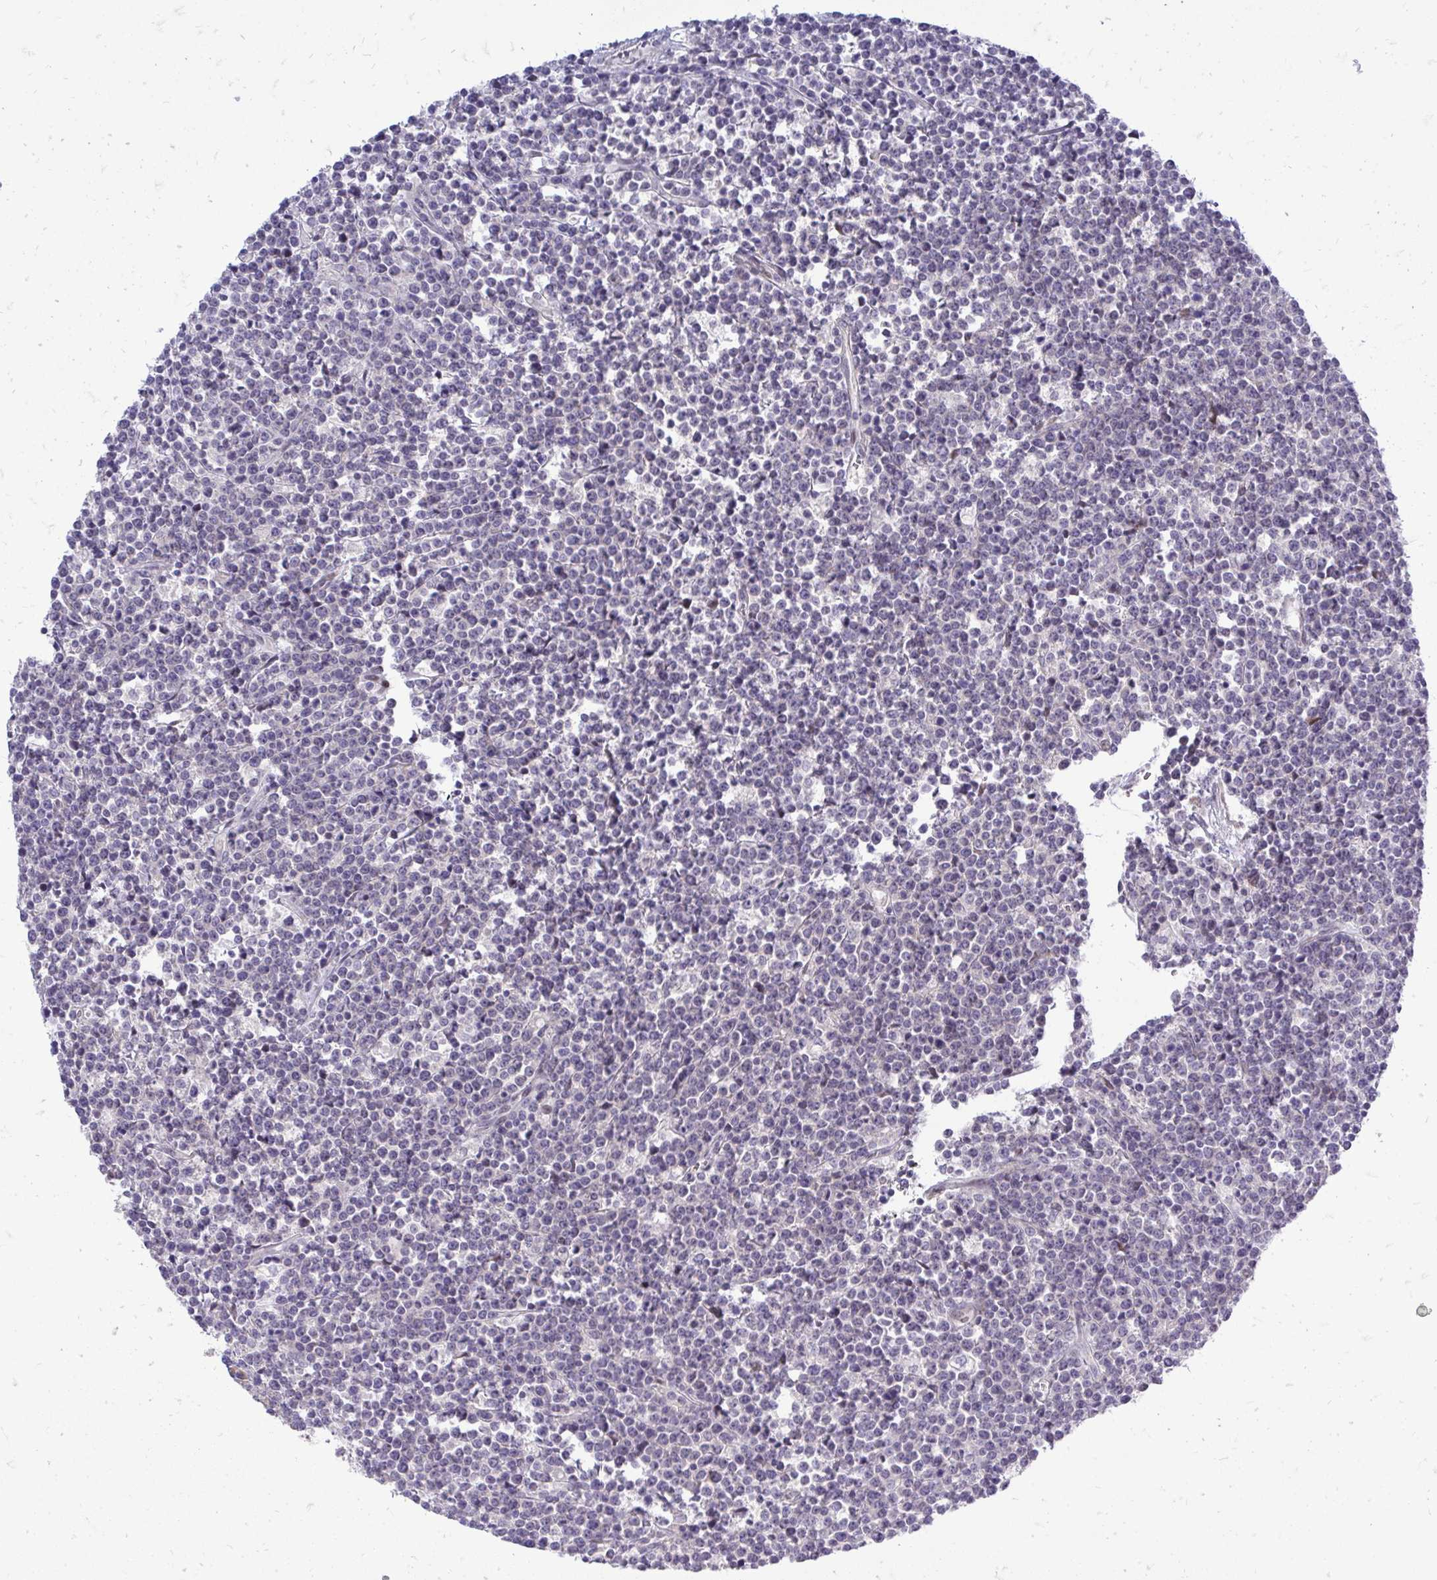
{"staining": {"intensity": "negative", "quantity": "none", "location": "none"}, "tissue": "lymphoma", "cell_type": "Tumor cells", "image_type": "cancer", "snomed": [{"axis": "morphology", "description": "Malignant lymphoma, non-Hodgkin's type, High grade"}, {"axis": "topography", "description": "Ovary"}], "caption": "This is an IHC photomicrograph of human high-grade malignant lymphoma, non-Hodgkin's type. There is no staining in tumor cells.", "gene": "OR8D1", "patient": {"sex": "female", "age": 56}}